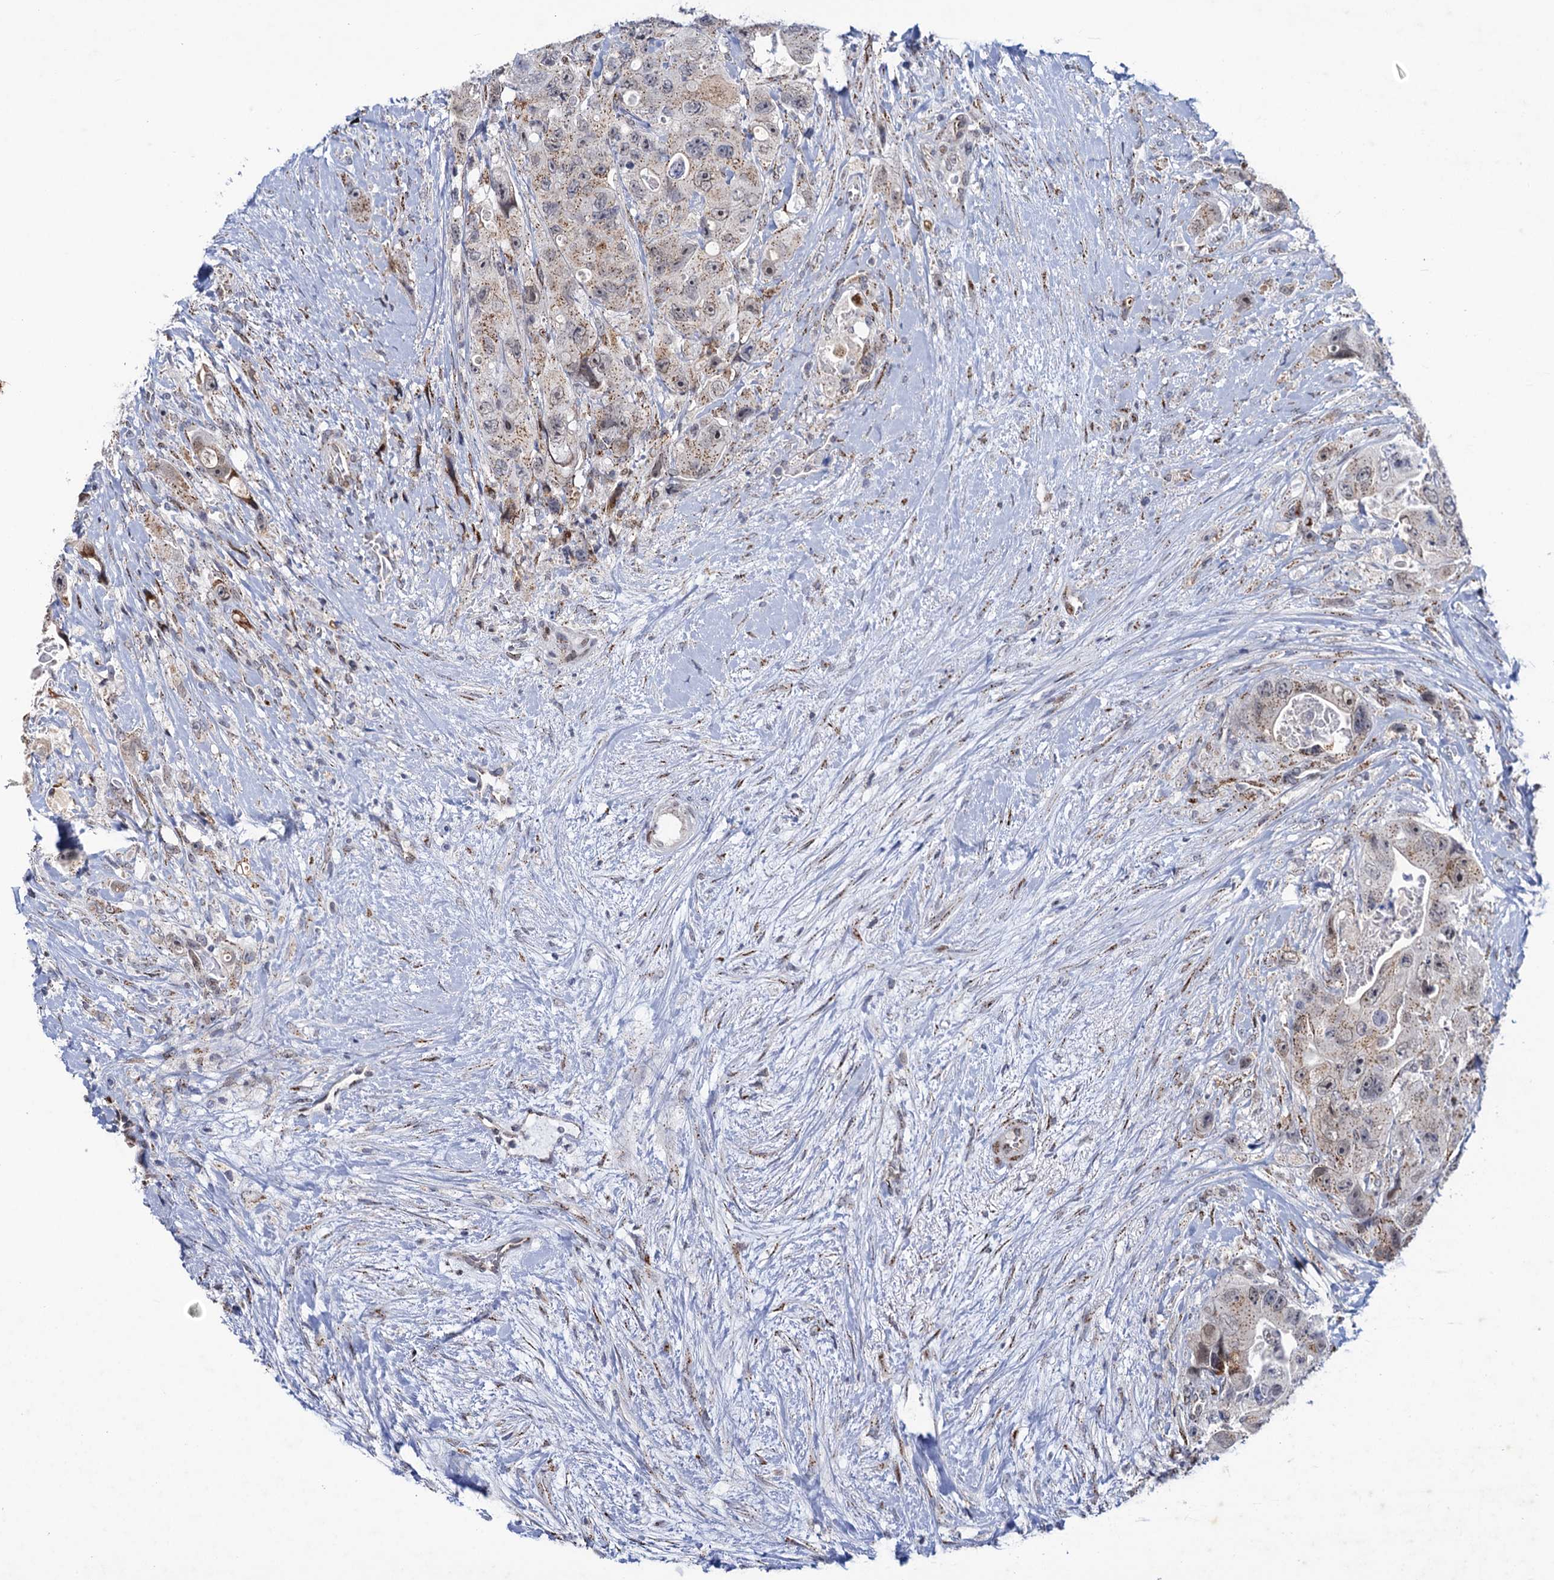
{"staining": {"intensity": "moderate", "quantity": ">75%", "location": "cytoplasmic/membranous"}, "tissue": "colorectal cancer", "cell_type": "Tumor cells", "image_type": "cancer", "snomed": [{"axis": "morphology", "description": "Adenocarcinoma, NOS"}, {"axis": "topography", "description": "Colon"}], "caption": "High-magnification brightfield microscopy of adenocarcinoma (colorectal) stained with DAB (brown) and counterstained with hematoxylin (blue). tumor cells exhibit moderate cytoplasmic/membranous staining is seen in about>75% of cells.", "gene": "THAP2", "patient": {"sex": "female", "age": 46}}